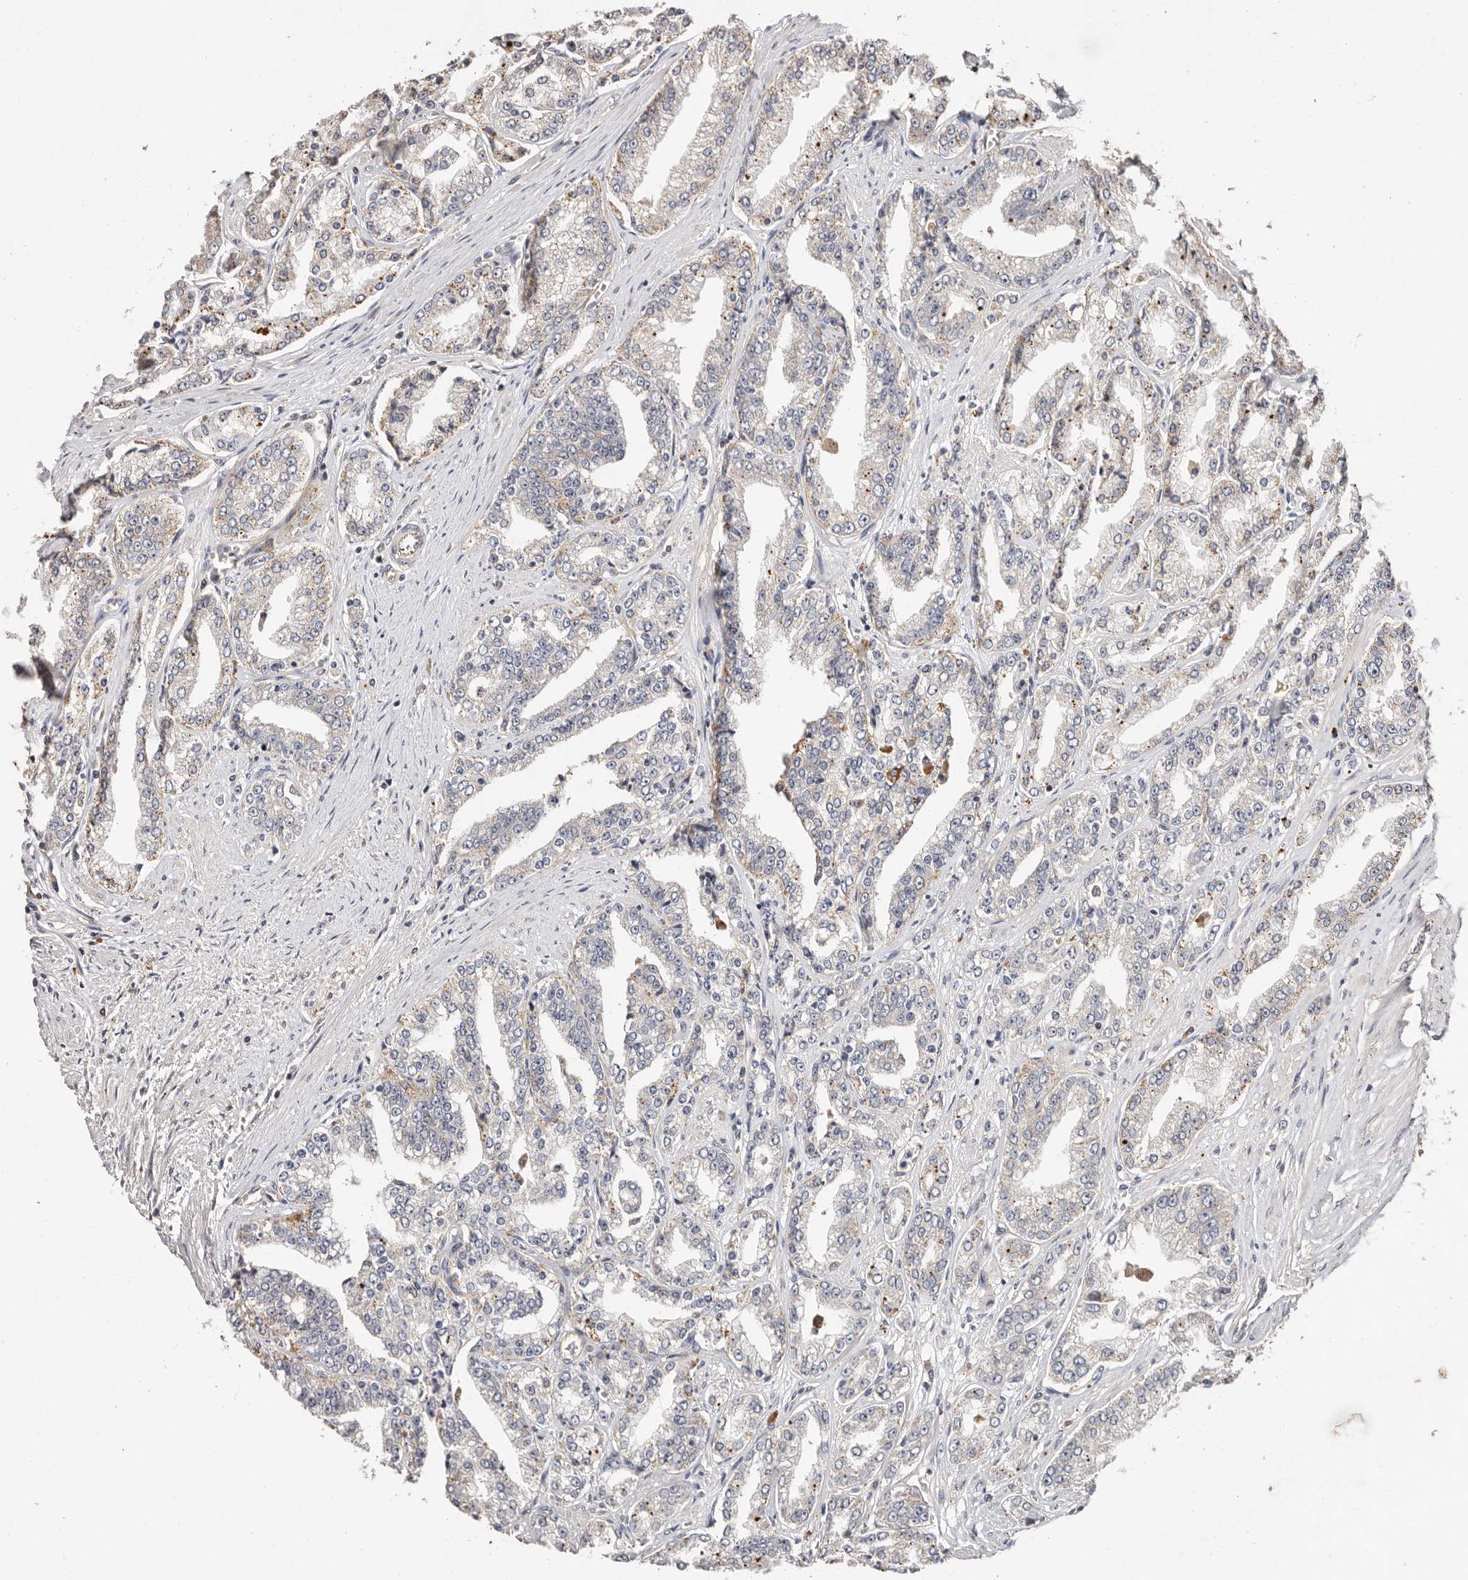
{"staining": {"intensity": "weak", "quantity": "<25%", "location": "cytoplasmic/membranous"}, "tissue": "prostate cancer", "cell_type": "Tumor cells", "image_type": "cancer", "snomed": [{"axis": "morphology", "description": "Adenocarcinoma, High grade"}, {"axis": "topography", "description": "Prostate"}], "caption": "Immunohistochemical staining of human adenocarcinoma (high-grade) (prostate) demonstrates no significant expression in tumor cells.", "gene": "THBS3", "patient": {"sex": "male", "age": 71}}